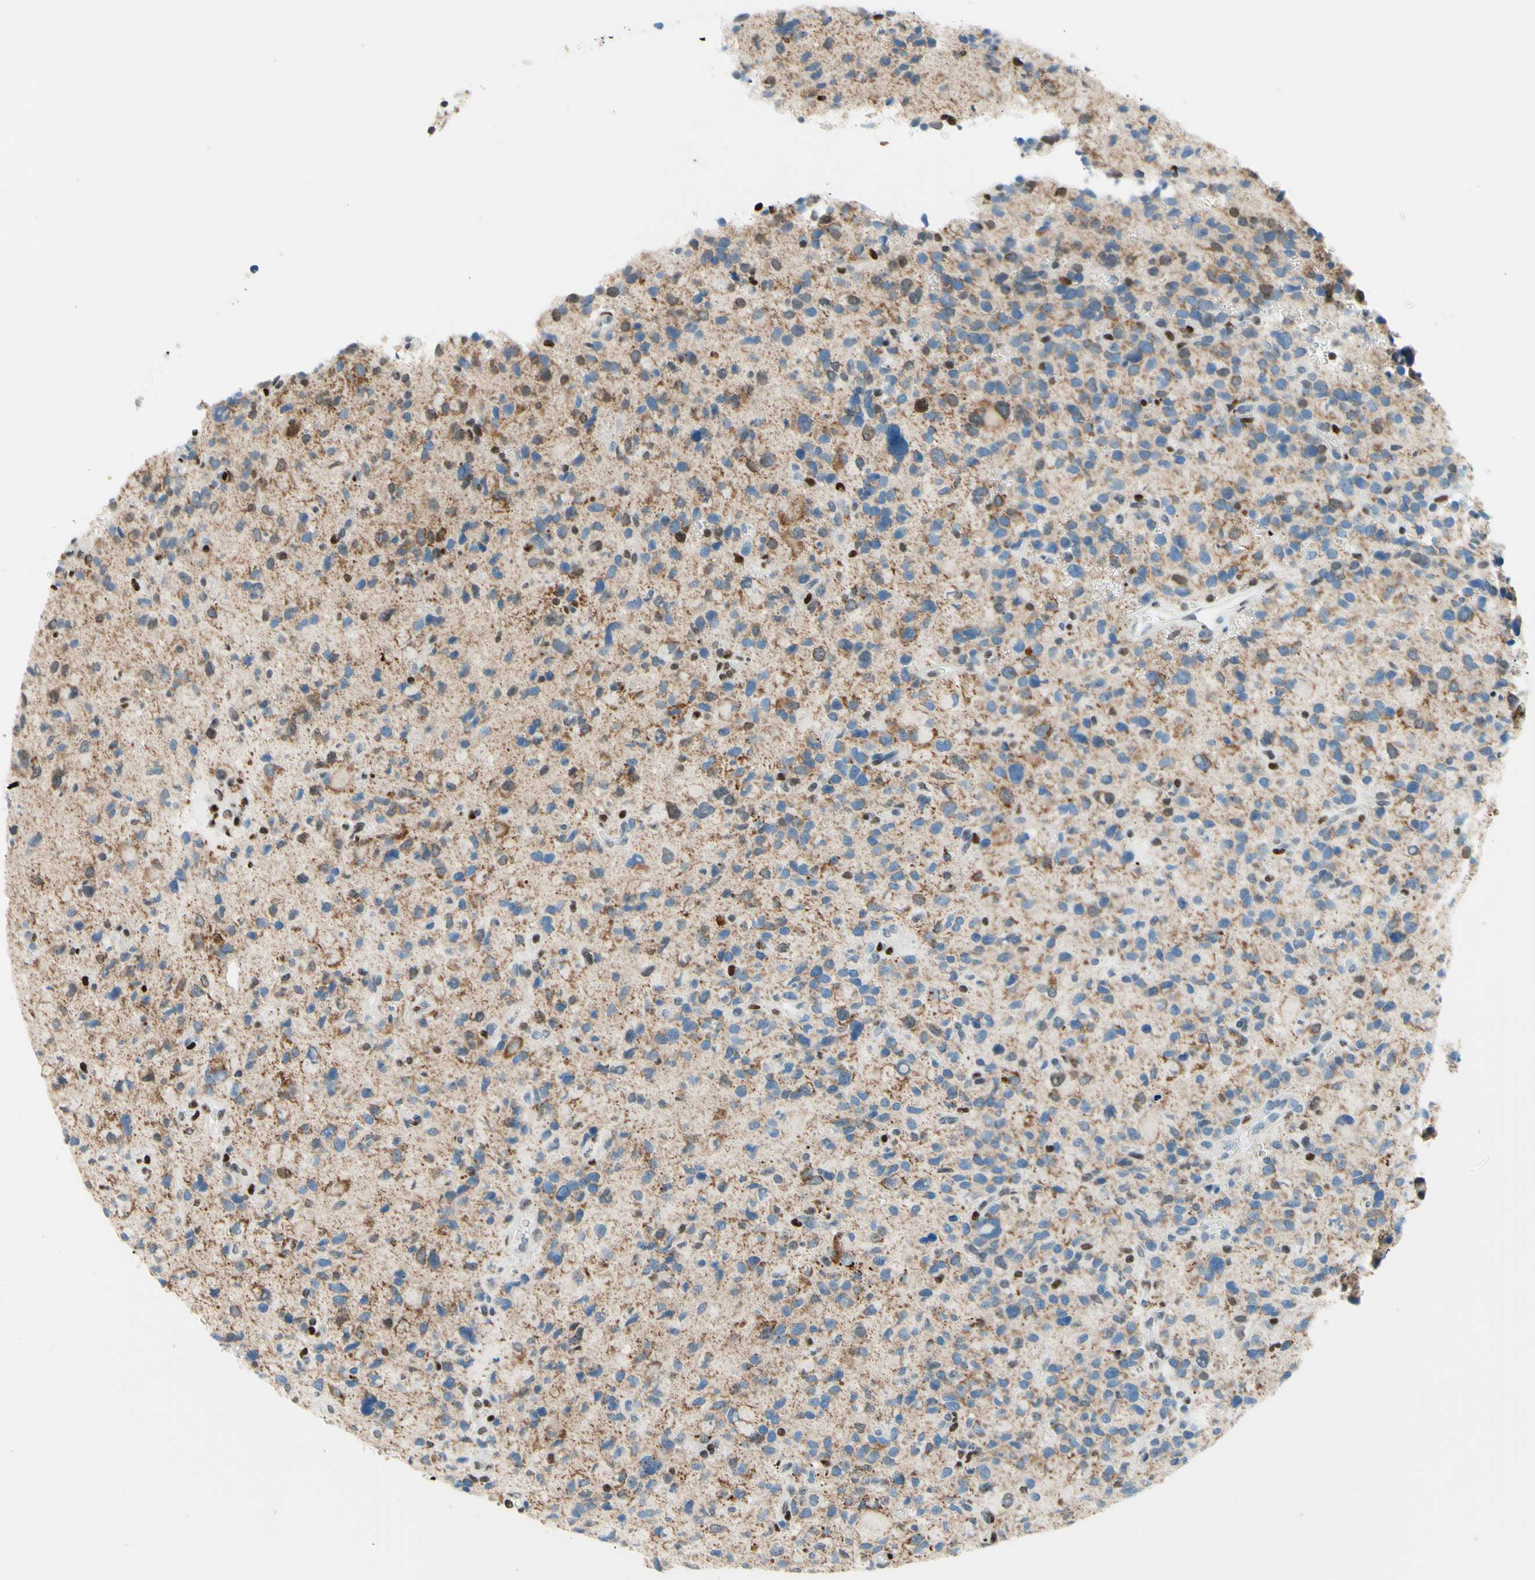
{"staining": {"intensity": "weak", "quantity": ">75%", "location": "cytoplasmic/membranous,nuclear"}, "tissue": "glioma", "cell_type": "Tumor cells", "image_type": "cancer", "snomed": [{"axis": "morphology", "description": "Glioma, malignant, High grade"}, {"axis": "topography", "description": "Brain"}], "caption": "An immunohistochemistry (IHC) histopathology image of neoplastic tissue is shown. Protein staining in brown shows weak cytoplasmic/membranous and nuclear positivity in glioma within tumor cells. The staining is performed using DAB (3,3'-diaminobenzidine) brown chromogen to label protein expression. The nuclei are counter-stained blue using hematoxylin.", "gene": "CBX7", "patient": {"sex": "male", "age": 48}}